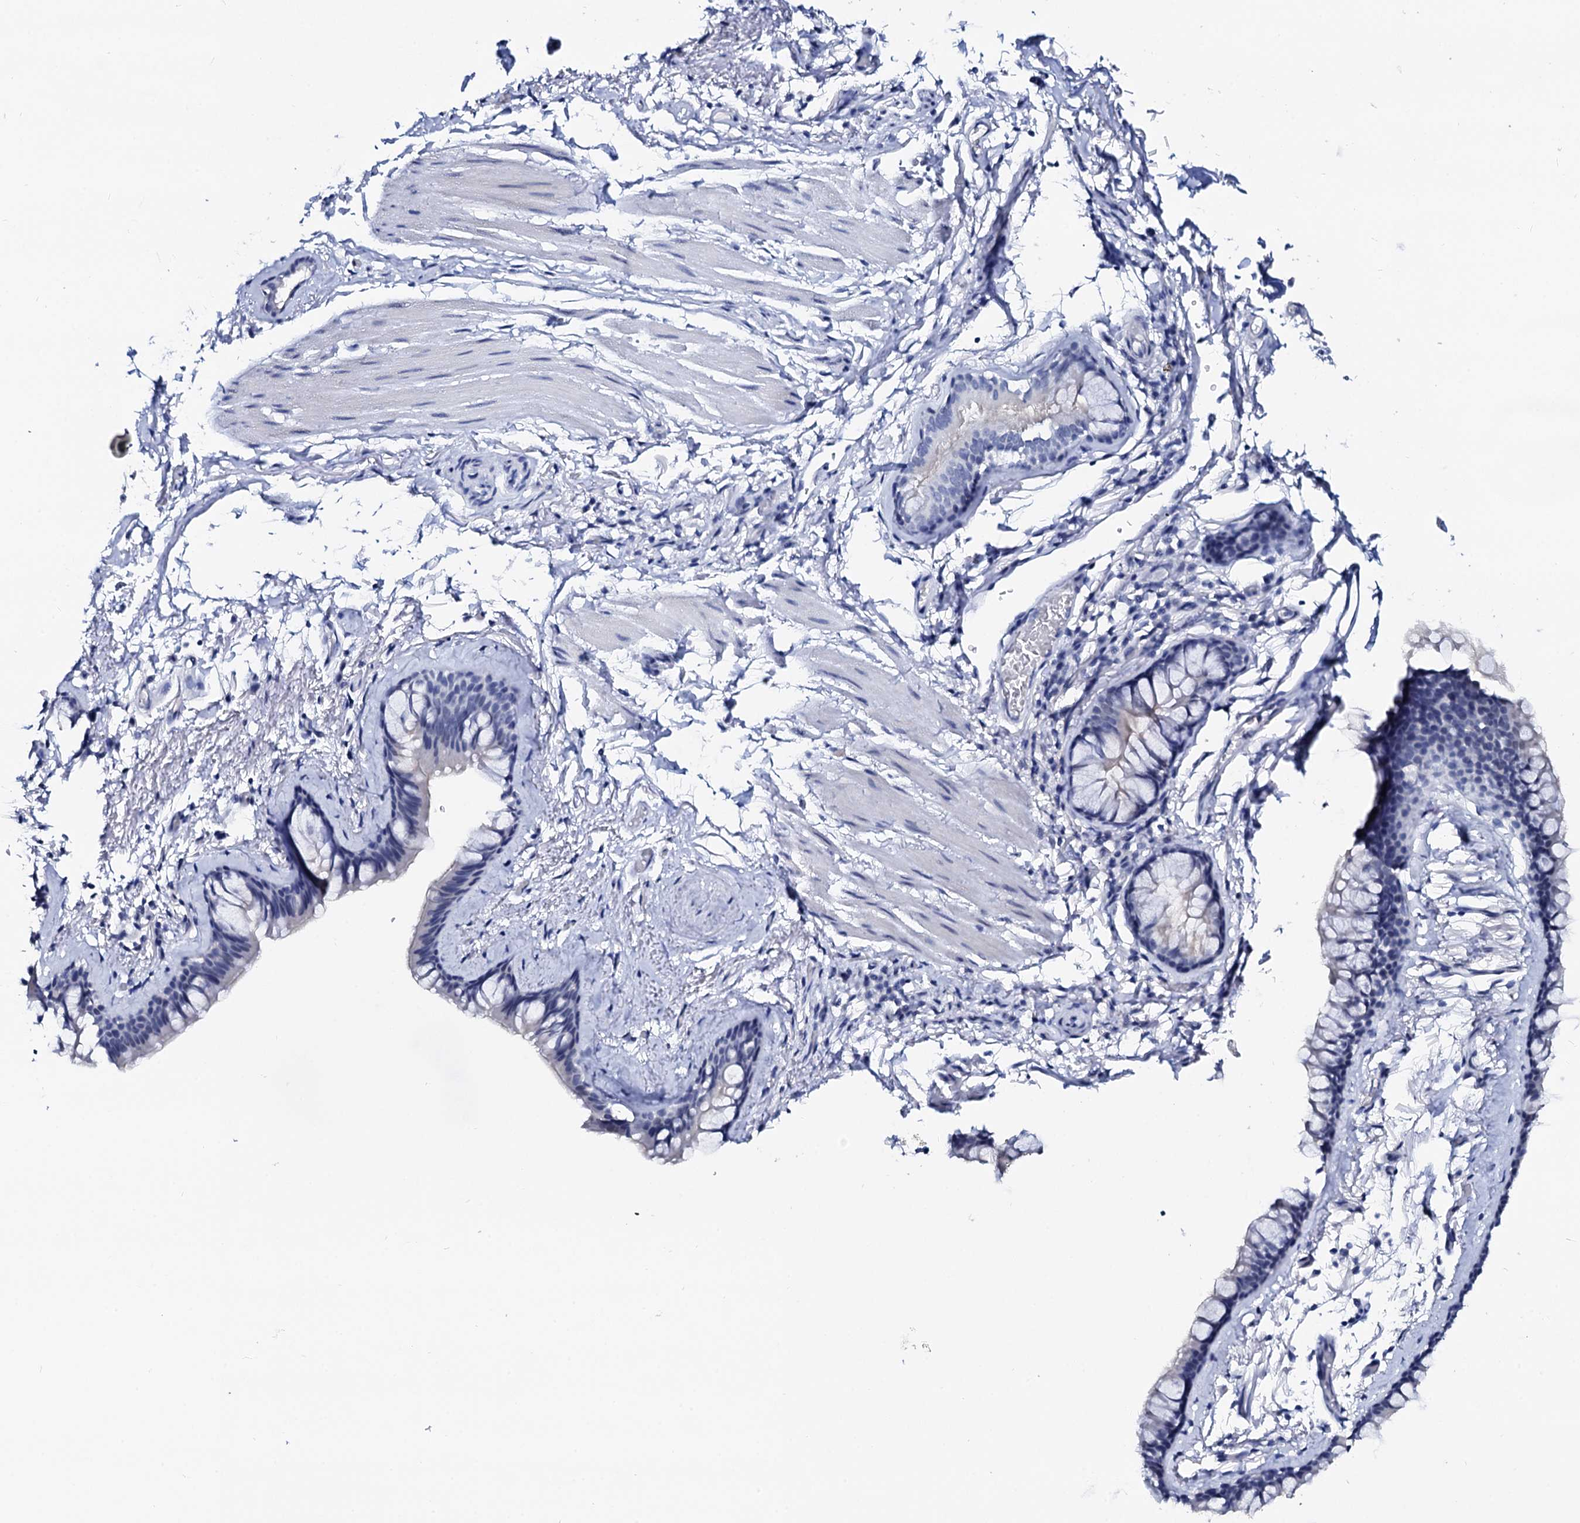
{"staining": {"intensity": "negative", "quantity": "none", "location": "none"}, "tissue": "bronchus", "cell_type": "Respiratory epithelial cells", "image_type": "normal", "snomed": [{"axis": "morphology", "description": "Normal tissue, NOS"}, {"axis": "topography", "description": "Cartilage tissue"}], "caption": "Image shows no significant protein positivity in respiratory epithelial cells of normal bronchus. The staining was performed using DAB to visualize the protein expression in brown, while the nuclei were stained in blue with hematoxylin (Magnification: 20x).", "gene": "SPATA19", "patient": {"sex": "male", "age": 63}}